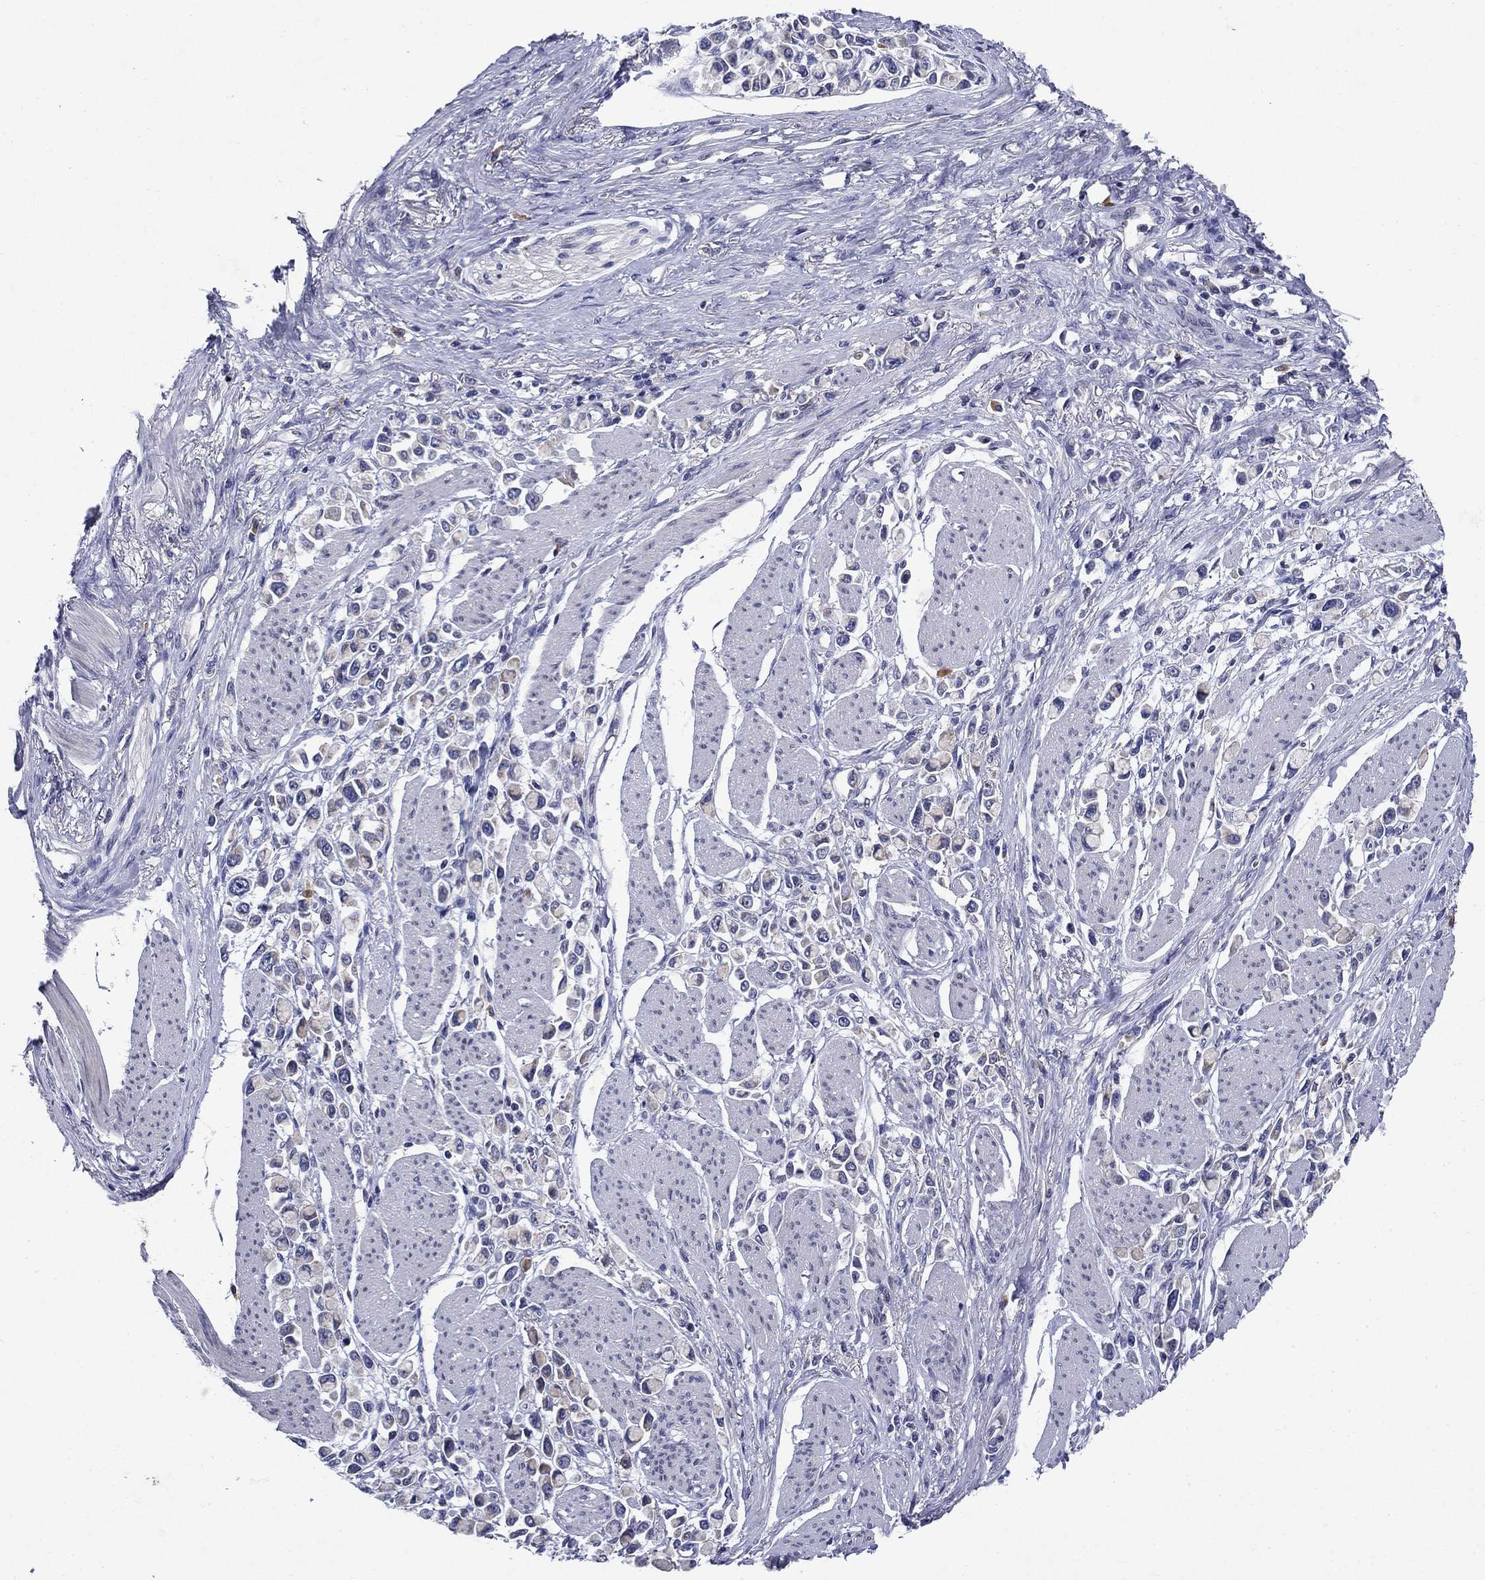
{"staining": {"intensity": "negative", "quantity": "none", "location": "none"}, "tissue": "stomach cancer", "cell_type": "Tumor cells", "image_type": "cancer", "snomed": [{"axis": "morphology", "description": "Adenocarcinoma, NOS"}, {"axis": "topography", "description": "Stomach"}], "caption": "Tumor cells show no significant protein staining in adenocarcinoma (stomach).", "gene": "STAB2", "patient": {"sex": "female", "age": 81}}